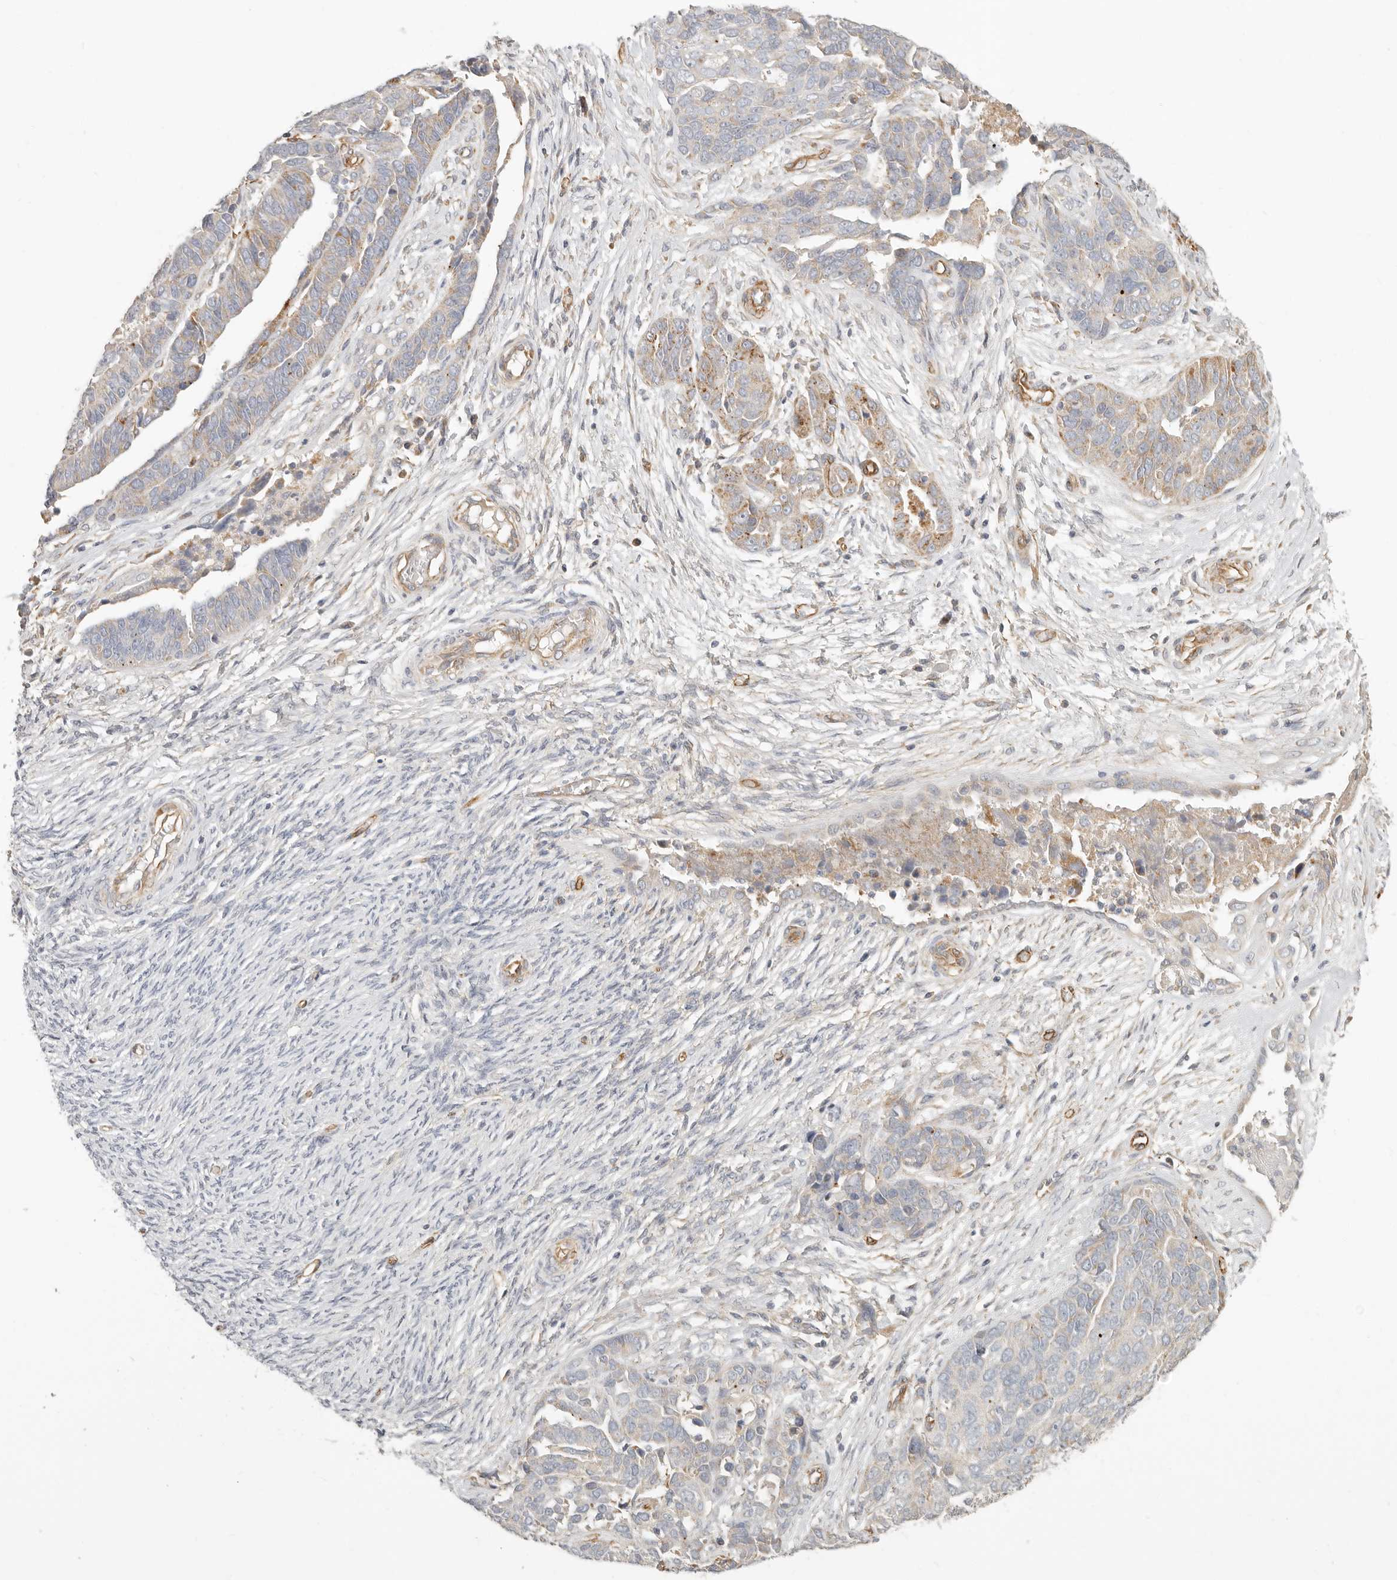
{"staining": {"intensity": "weak", "quantity": "<25%", "location": "cytoplasmic/membranous"}, "tissue": "ovarian cancer", "cell_type": "Tumor cells", "image_type": "cancer", "snomed": [{"axis": "morphology", "description": "Cystadenocarcinoma, serous, NOS"}, {"axis": "topography", "description": "Ovary"}], "caption": "DAB (3,3'-diaminobenzidine) immunohistochemical staining of ovarian cancer (serous cystadenocarcinoma) displays no significant expression in tumor cells.", "gene": "SPRING1", "patient": {"sex": "female", "age": 44}}